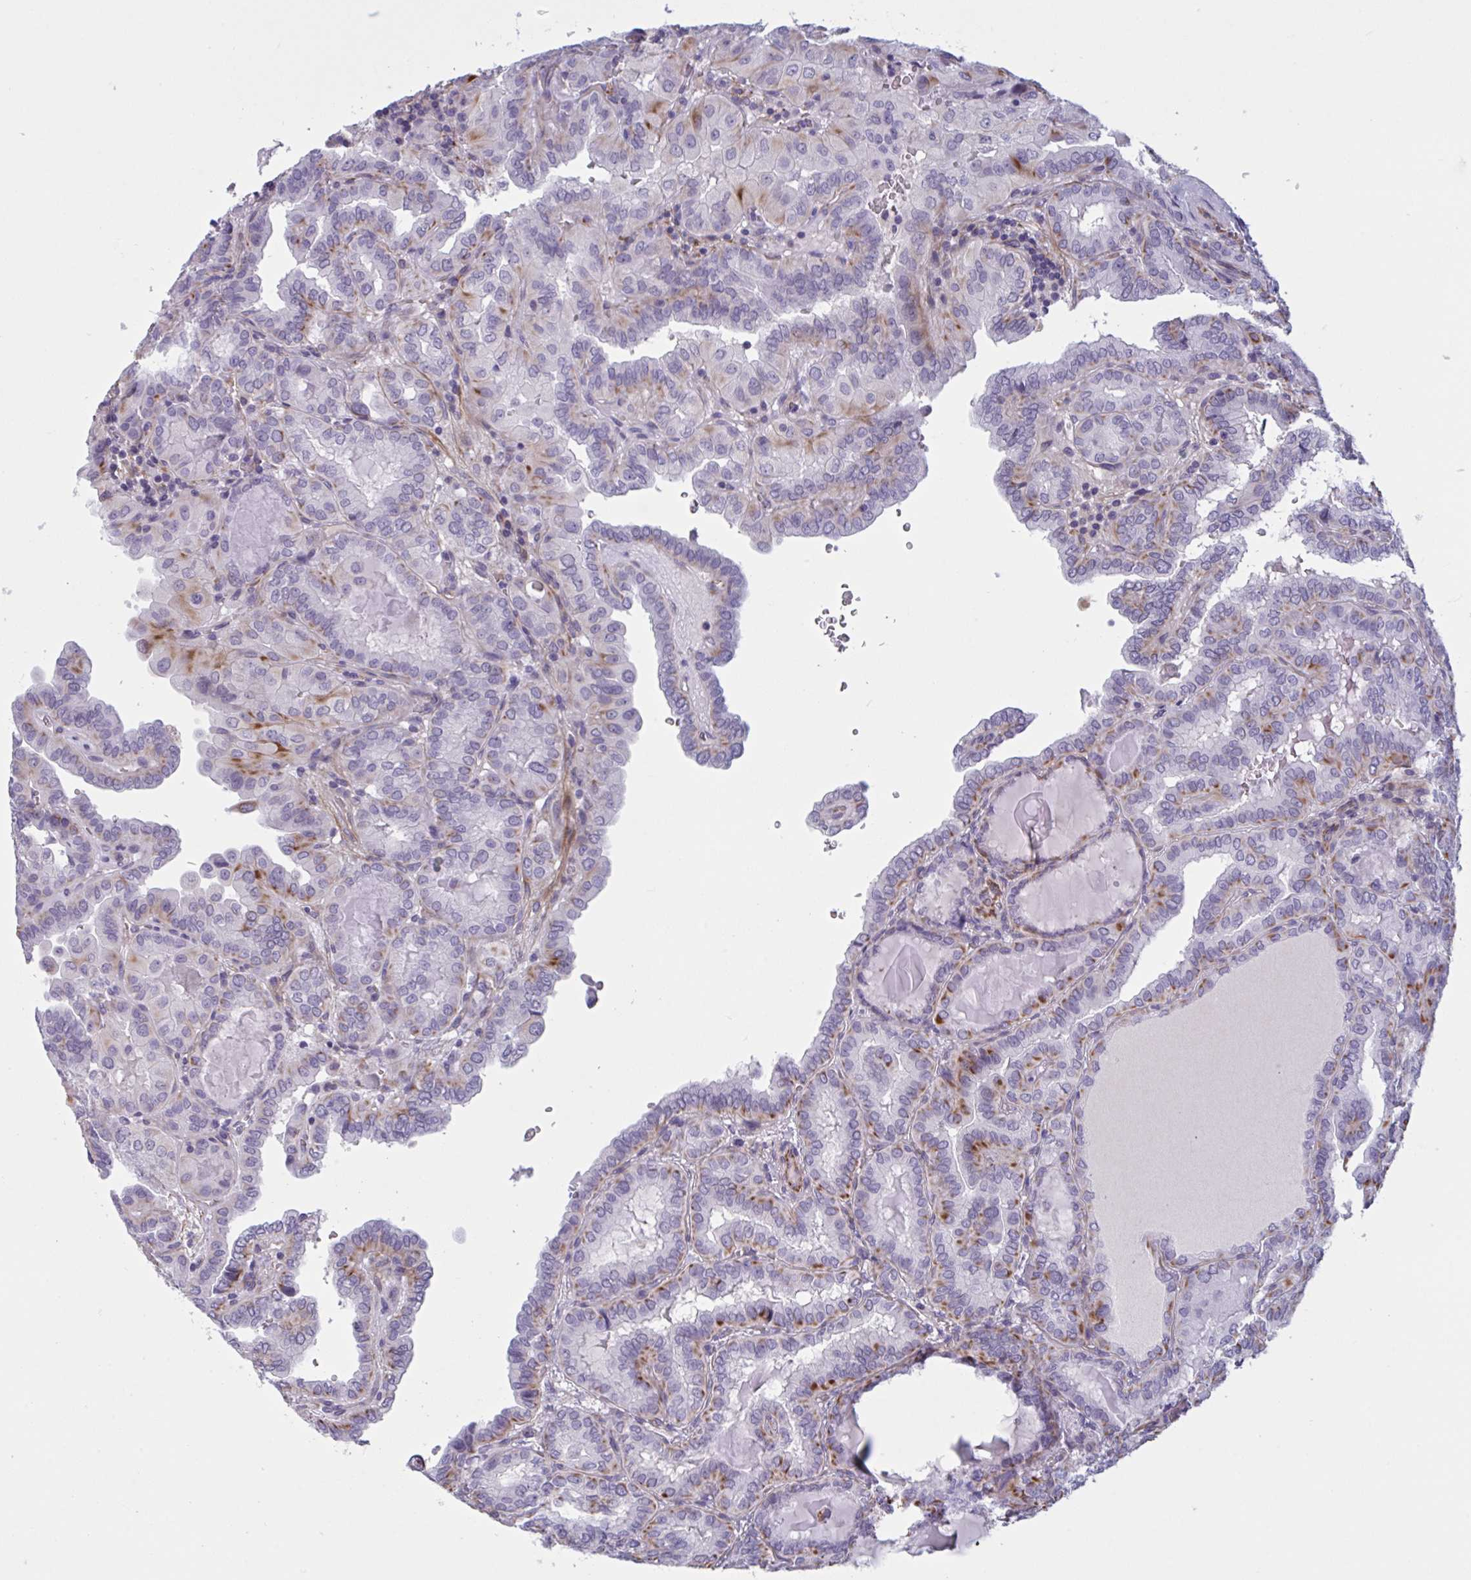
{"staining": {"intensity": "moderate", "quantity": "<25%", "location": "cytoplasmic/membranous"}, "tissue": "thyroid cancer", "cell_type": "Tumor cells", "image_type": "cancer", "snomed": [{"axis": "morphology", "description": "Papillary adenocarcinoma, NOS"}, {"axis": "topography", "description": "Thyroid gland"}], "caption": "Thyroid cancer was stained to show a protein in brown. There is low levels of moderate cytoplasmic/membranous staining in approximately <25% of tumor cells.", "gene": "OR1L3", "patient": {"sex": "female", "age": 46}}